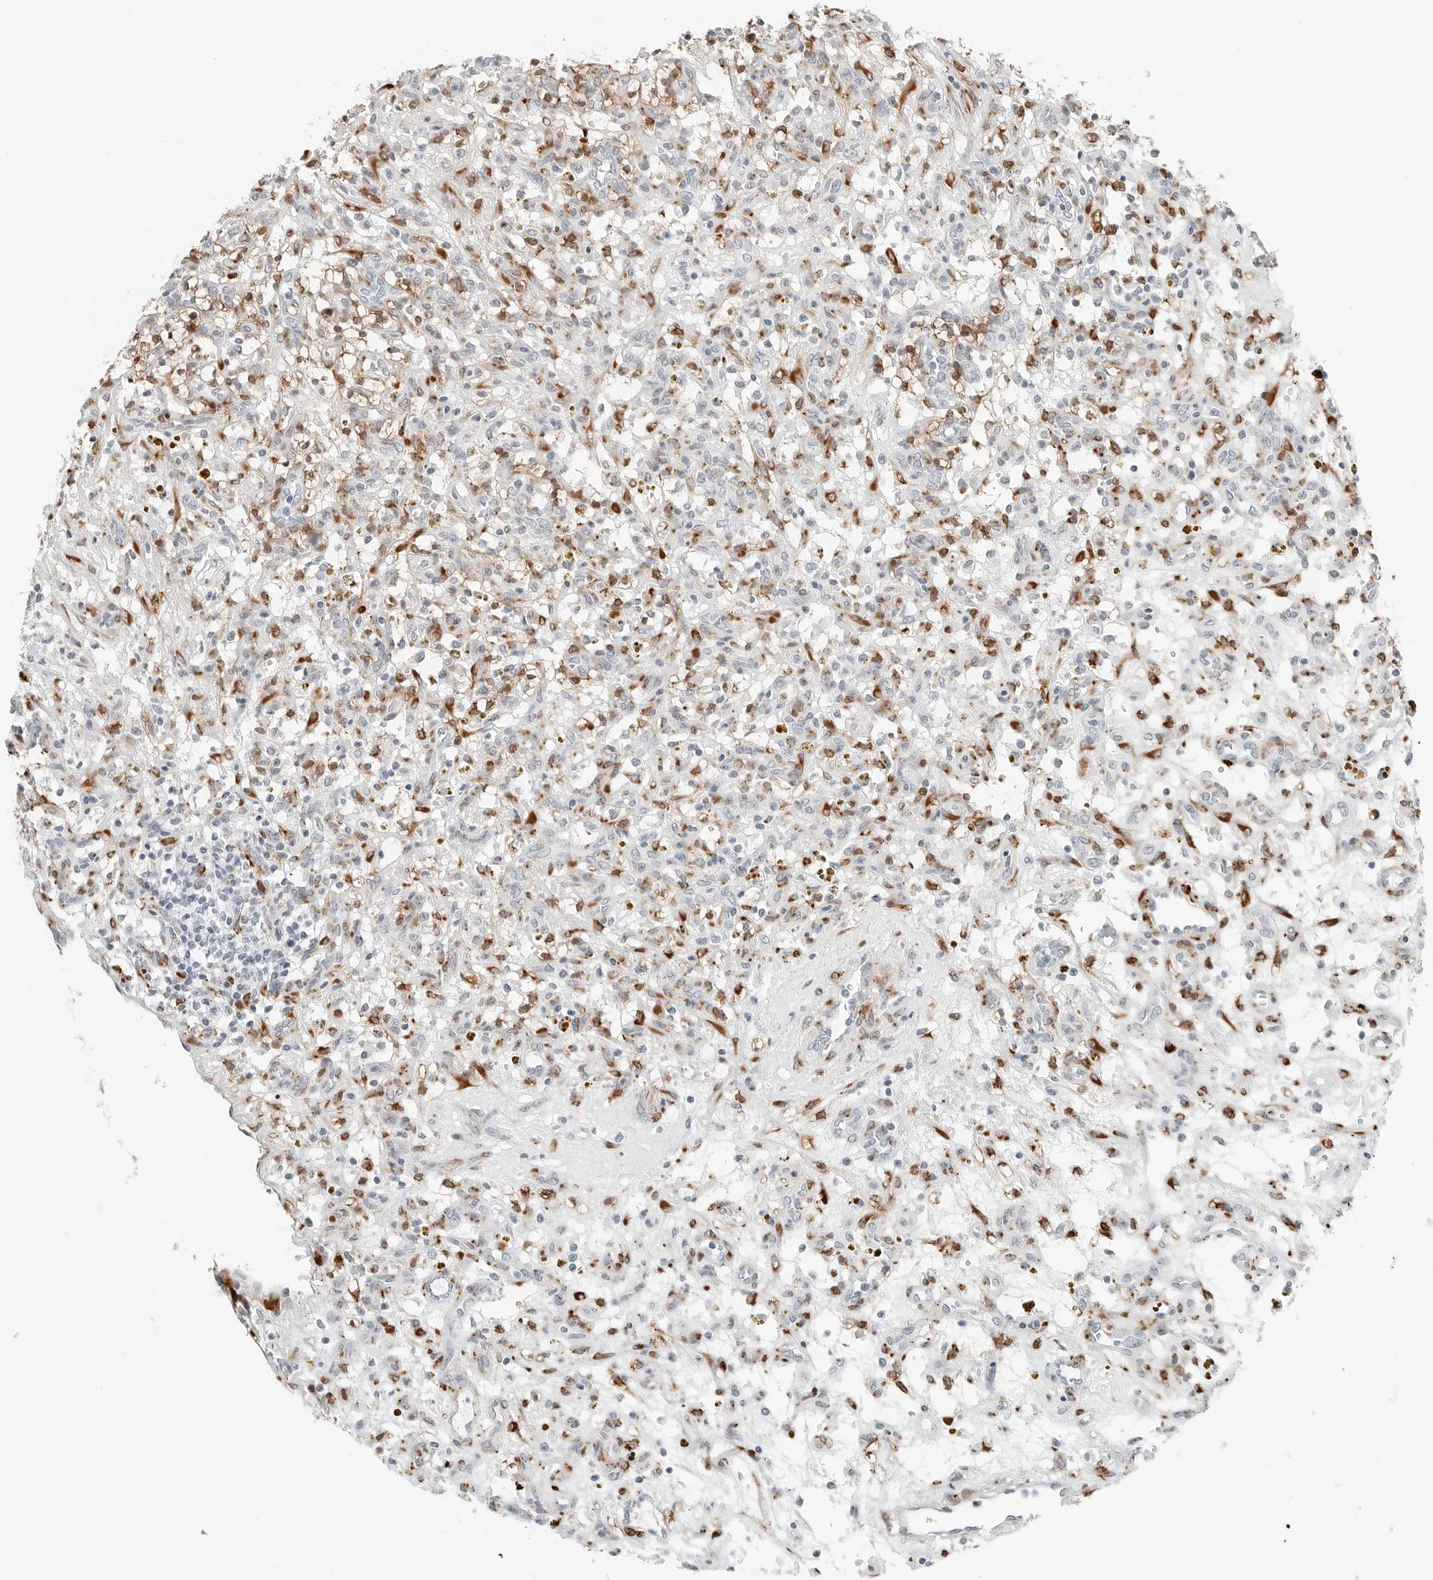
{"staining": {"intensity": "negative", "quantity": "none", "location": "none"}, "tissue": "renal cancer", "cell_type": "Tumor cells", "image_type": "cancer", "snomed": [{"axis": "morphology", "description": "Adenocarcinoma, NOS"}, {"axis": "topography", "description": "Kidney"}], "caption": "This is an immunohistochemistry (IHC) photomicrograph of human renal cancer (adenocarcinoma). There is no staining in tumor cells.", "gene": "P4HA2", "patient": {"sex": "female", "age": 57}}